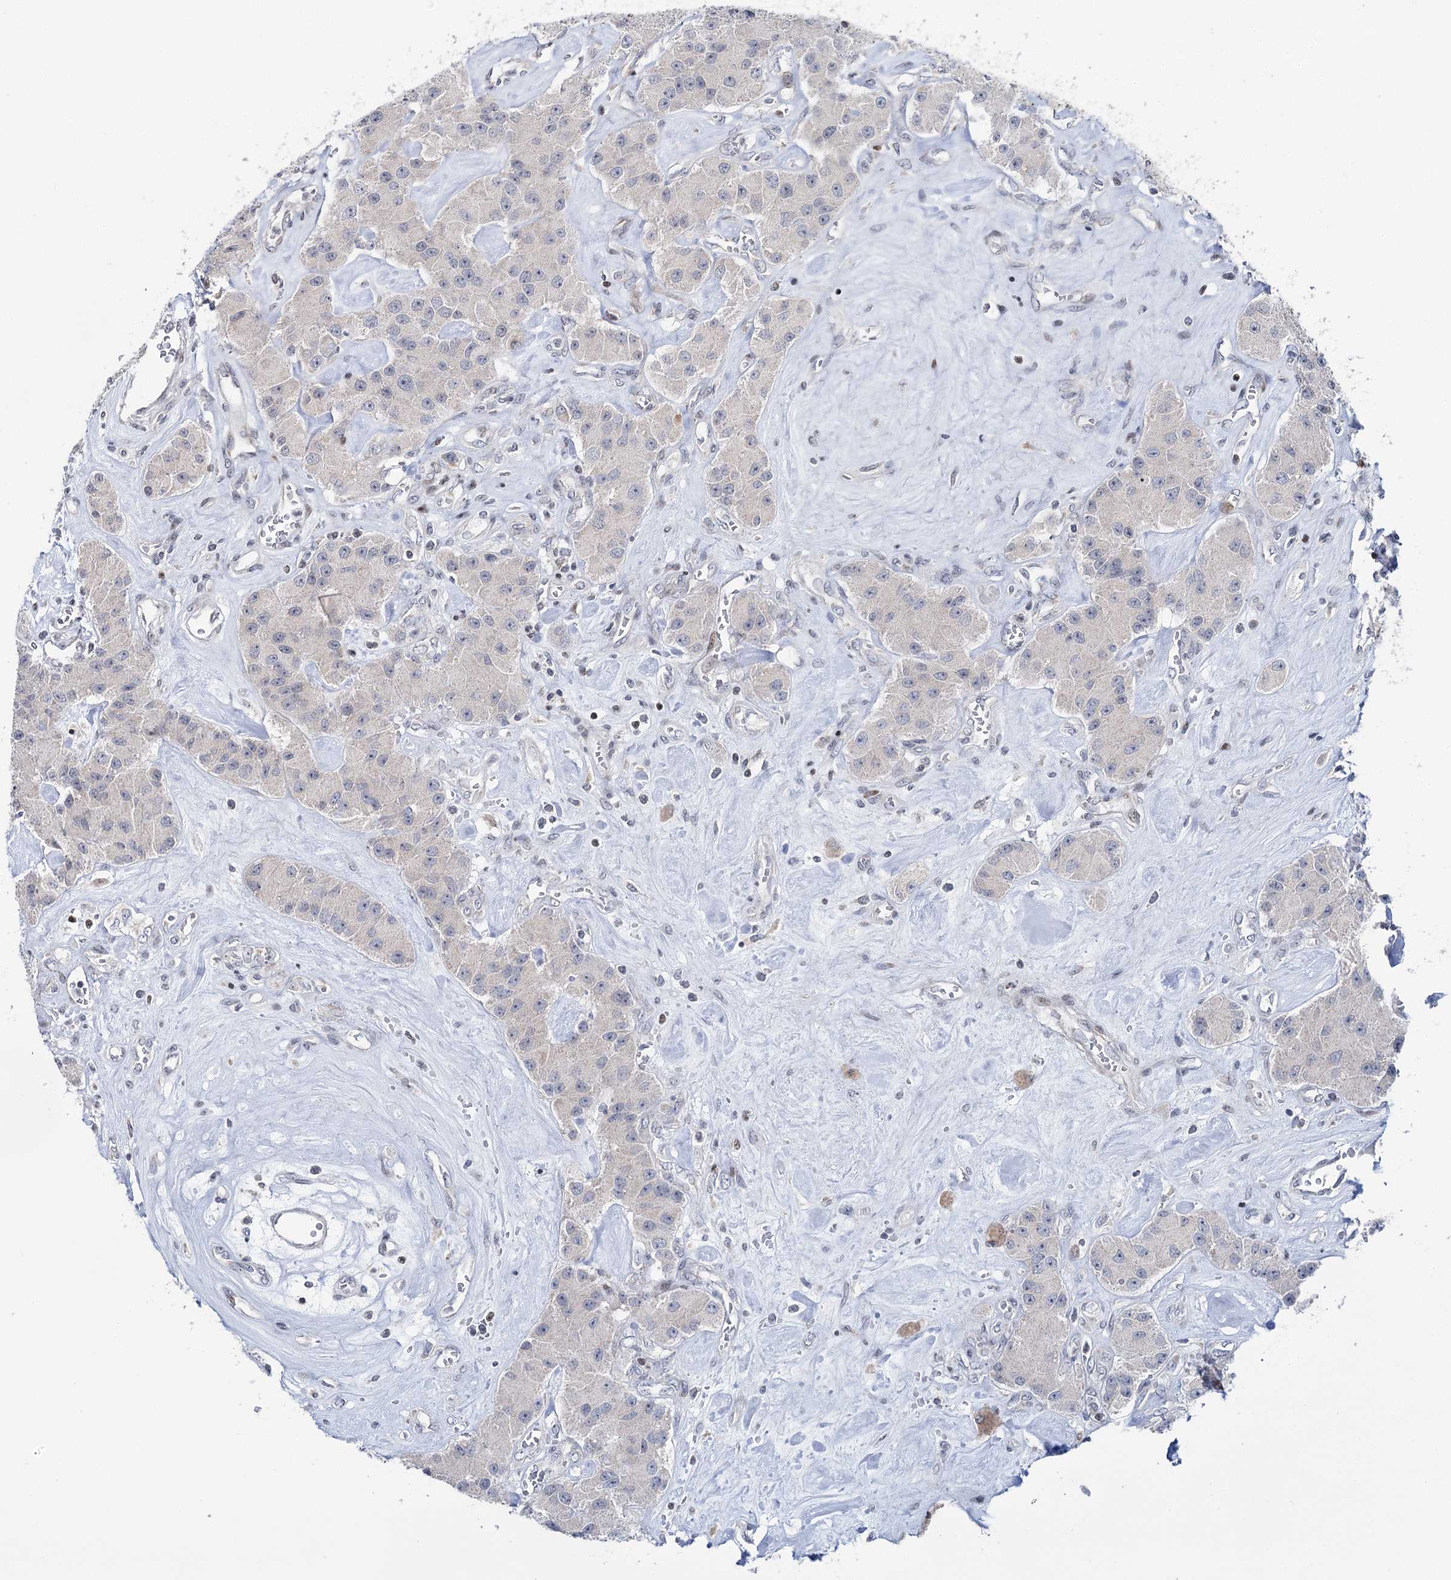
{"staining": {"intensity": "negative", "quantity": "none", "location": "none"}, "tissue": "carcinoid", "cell_type": "Tumor cells", "image_type": "cancer", "snomed": [{"axis": "morphology", "description": "Carcinoid, malignant, NOS"}, {"axis": "topography", "description": "Pancreas"}], "caption": "Tumor cells show no significant protein expression in carcinoid.", "gene": "PTGR1", "patient": {"sex": "male", "age": 41}}